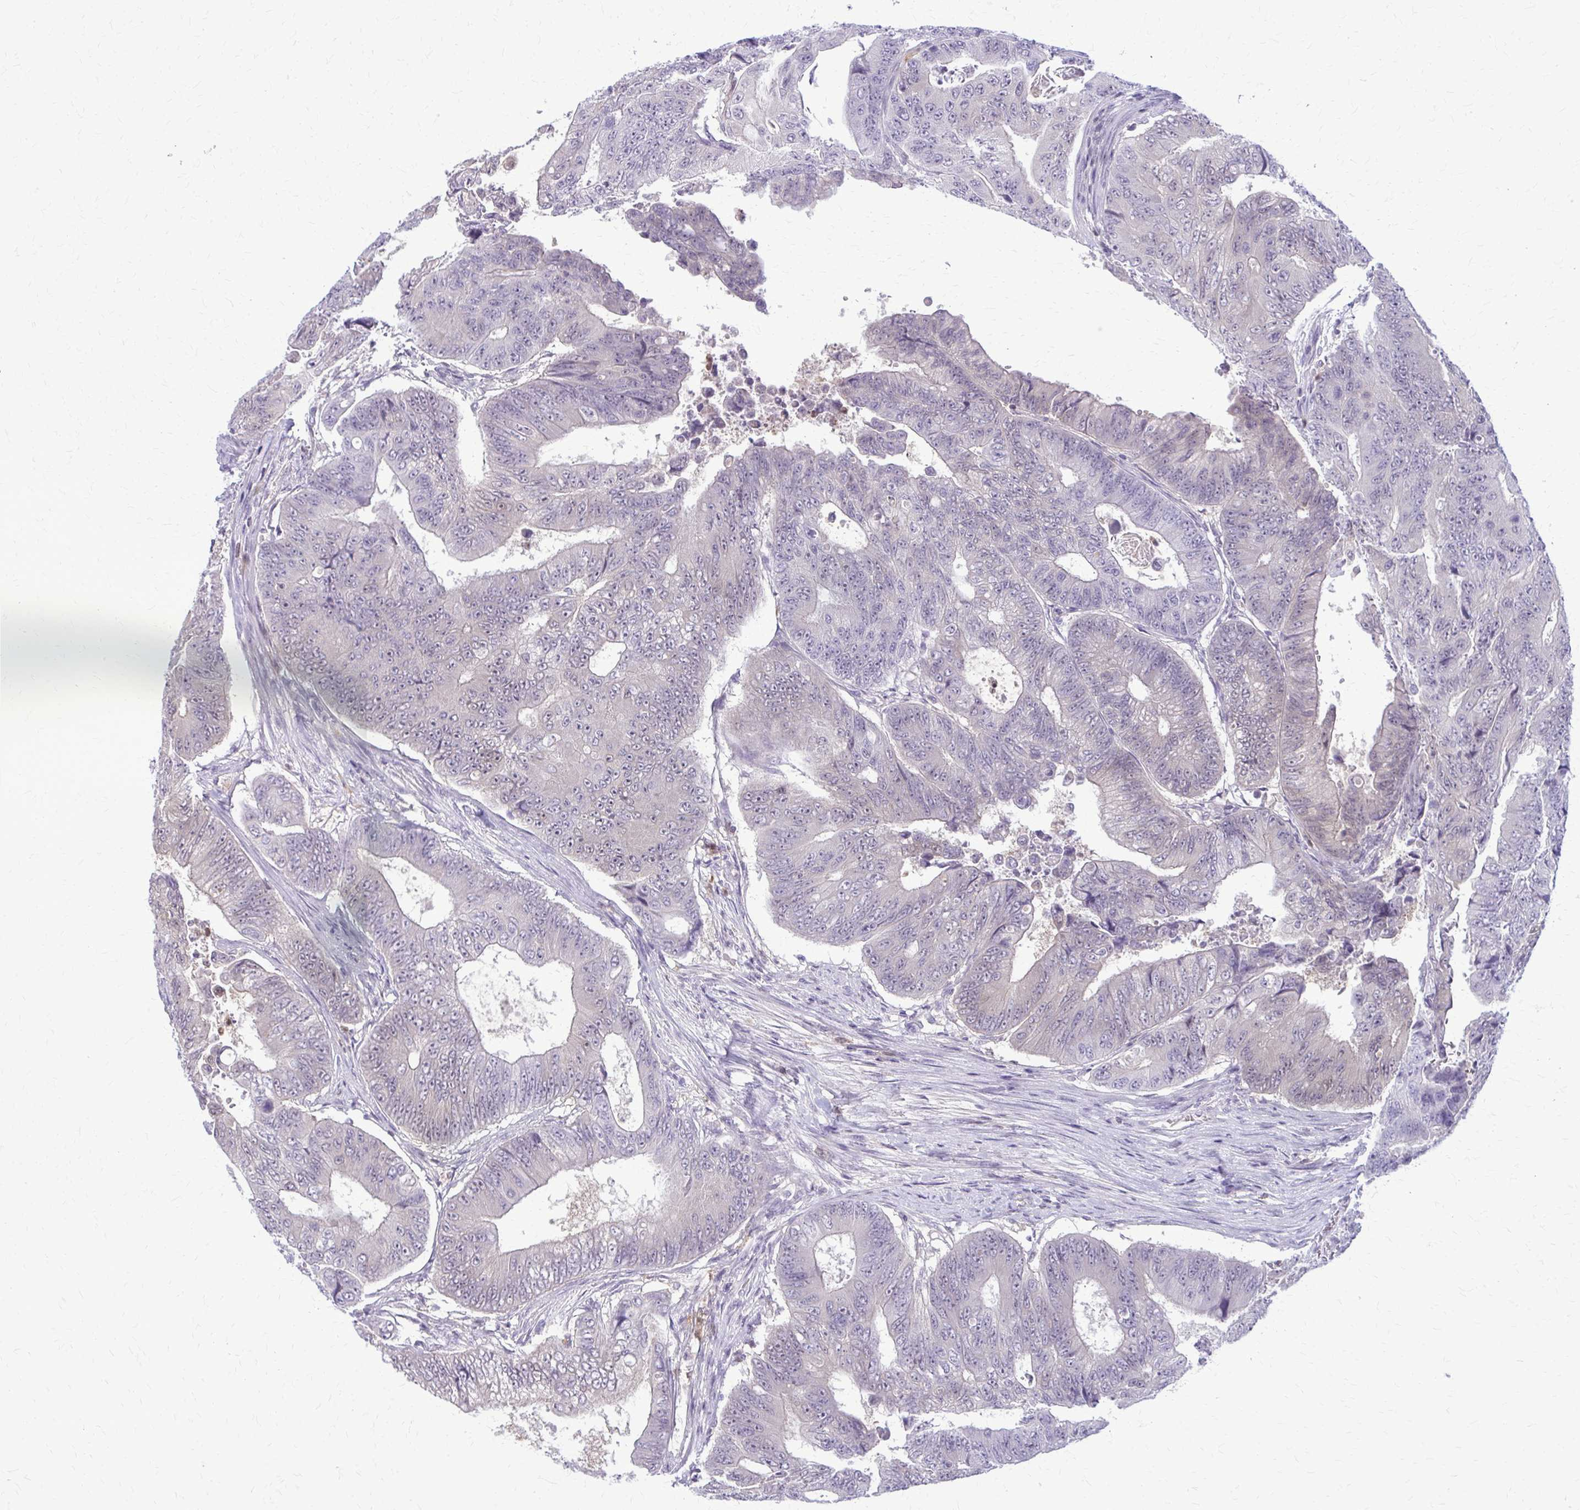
{"staining": {"intensity": "negative", "quantity": "none", "location": "none"}, "tissue": "colorectal cancer", "cell_type": "Tumor cells", "image_type": "cancer", "snomed": [{"axis": "morphology", "description": "Adenocarcinoma, NOS"}, {"axis": "topography", "description": "Colon"}], "caption": "The histopathology image shows no significant staining in tumor cells of colorectal adenocarcinoma.", "gene": "GLRX", "patient": {"sex": "female", "age": 48}}